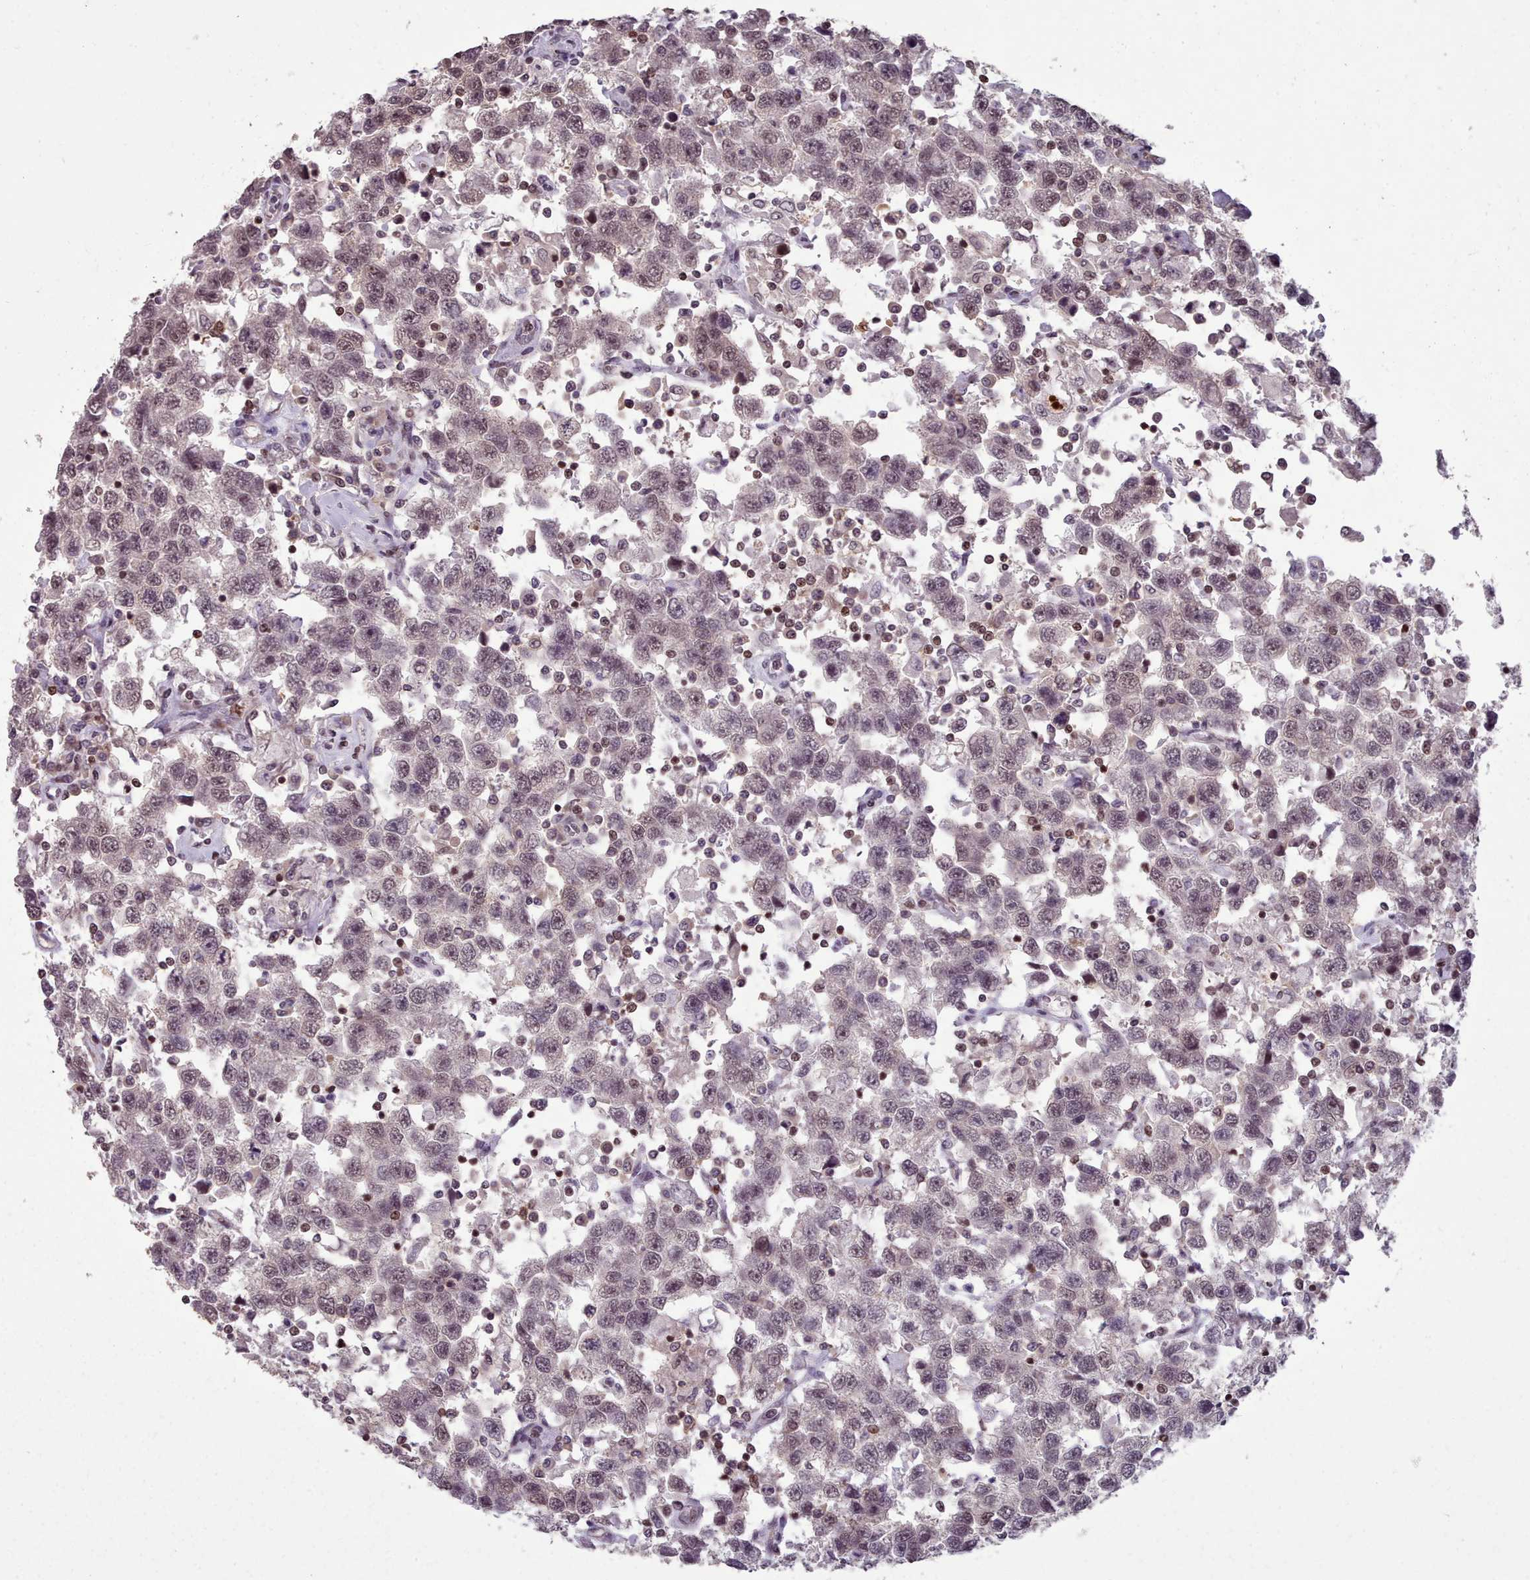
{"staining": {"intensity": "weak", "quantity": "25%-75%", "location": "nuclear"}, "tissue": "testis cancer", "cell_type": "Tumor cells", "image_type": "cancer", "snomed": [{"axis": "morphology", "description": "Seminoma, NOS"}, {"axis": "topography", "description": "Testis"}], "caption": "Human testis seminoma stained with a brown dye exhibits weak nuclear positive staining in about 25%-75% of tumor cells.", "gene": "ENSA", "patient": {"sex": "male", "age": 41}}